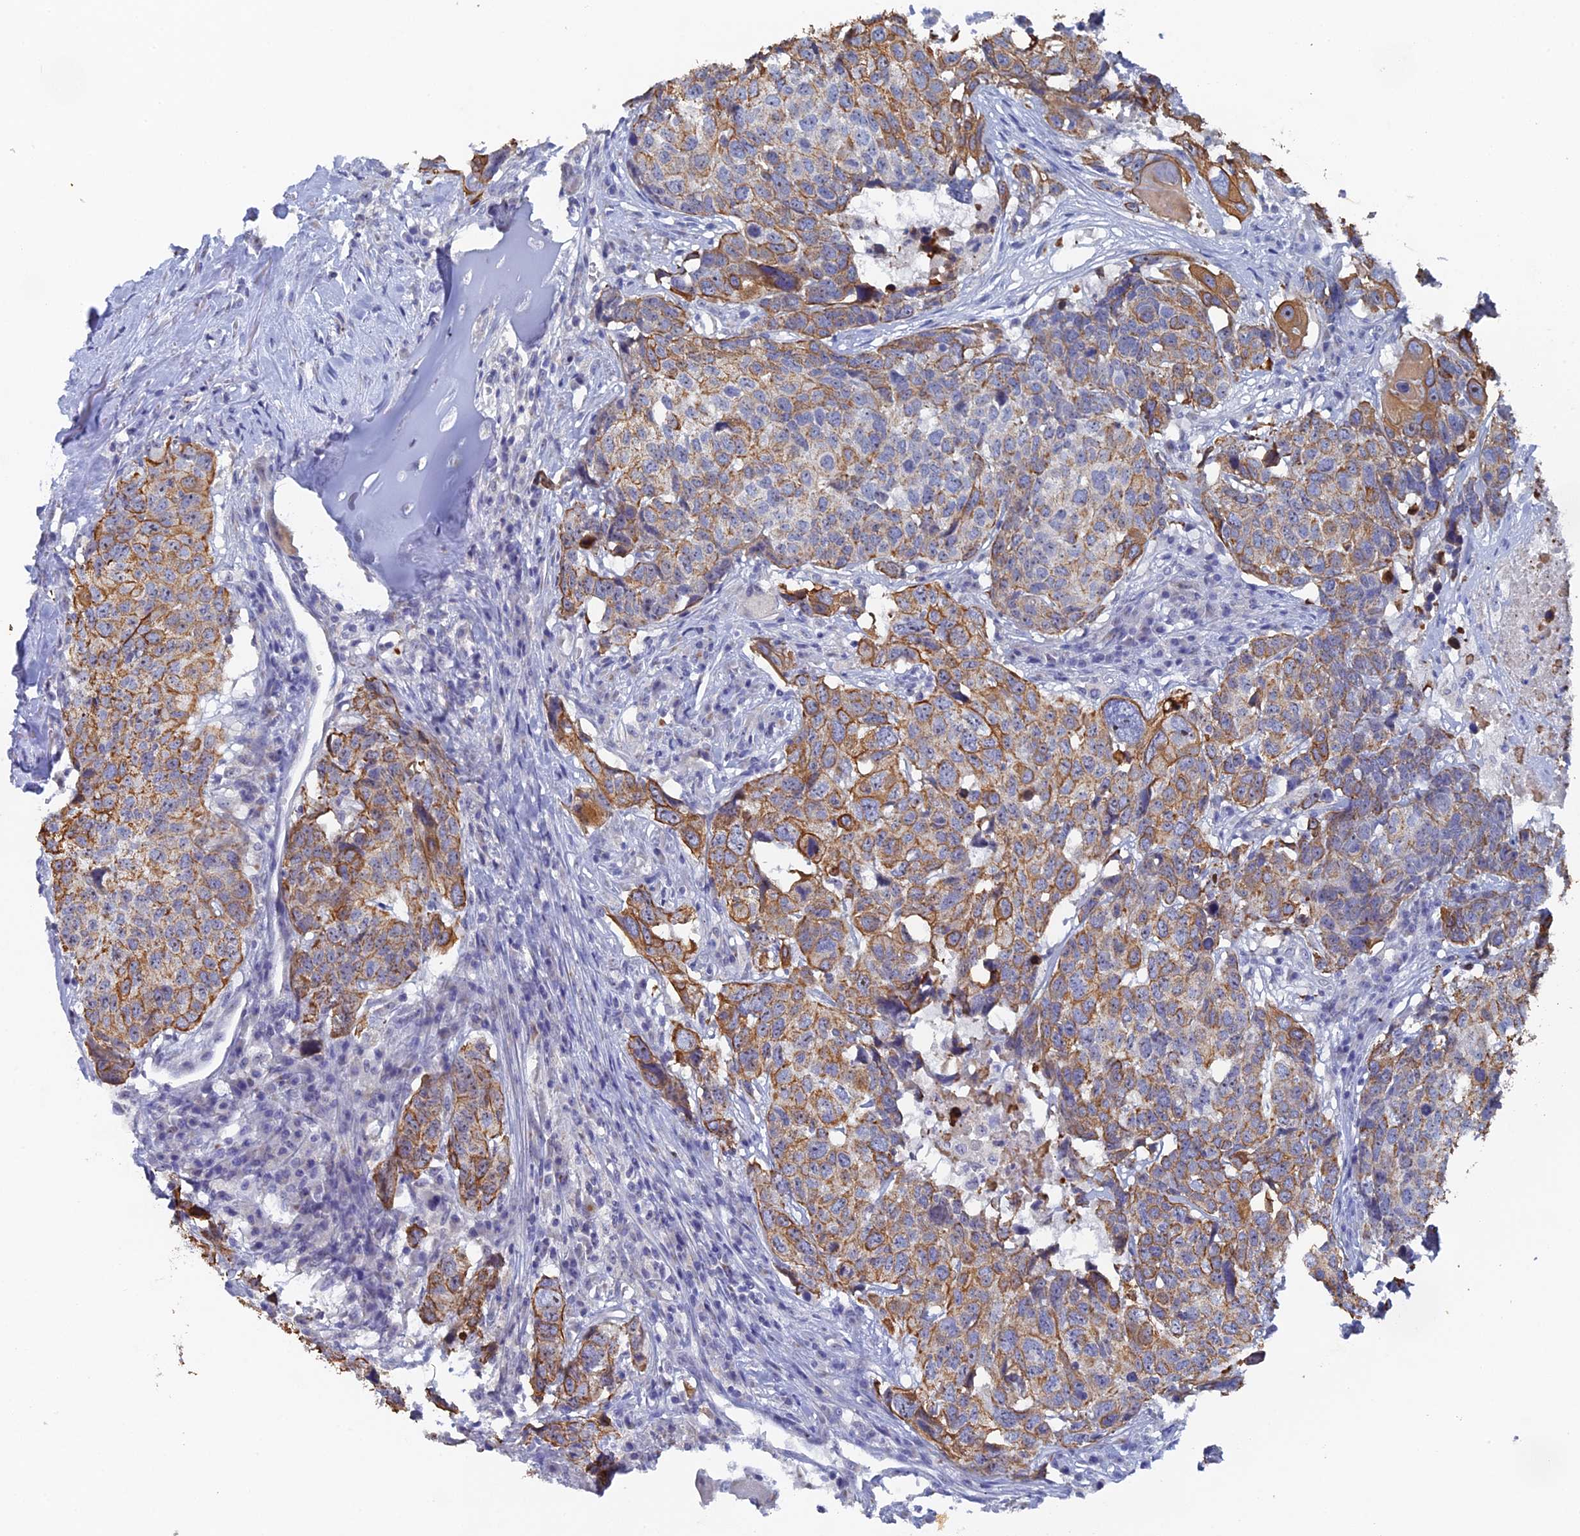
{"staining": {"intensity": "moderate", "quantity": ">75%", "location": "cytoplasmic/membranous"}, "tissue": "head and neck cancer", "cell_type": "Tumor cells", "image_type": "cancer", "snomed": [{"axis": "morphology", "description": "Squamous cell carcinoma, NOS"}, {"axis": "topography", "description": "Head-Neck"}], "caption": "Immunohistochemical staining of head and neck cancer (squamous cell carcinoma) reveals medium levels of moderate cytoplasmic/membranous protein positivity in about >75% of tumor cells.", "gene": "SRFBP1", "patient": {"sex": "male", "age": 66}}